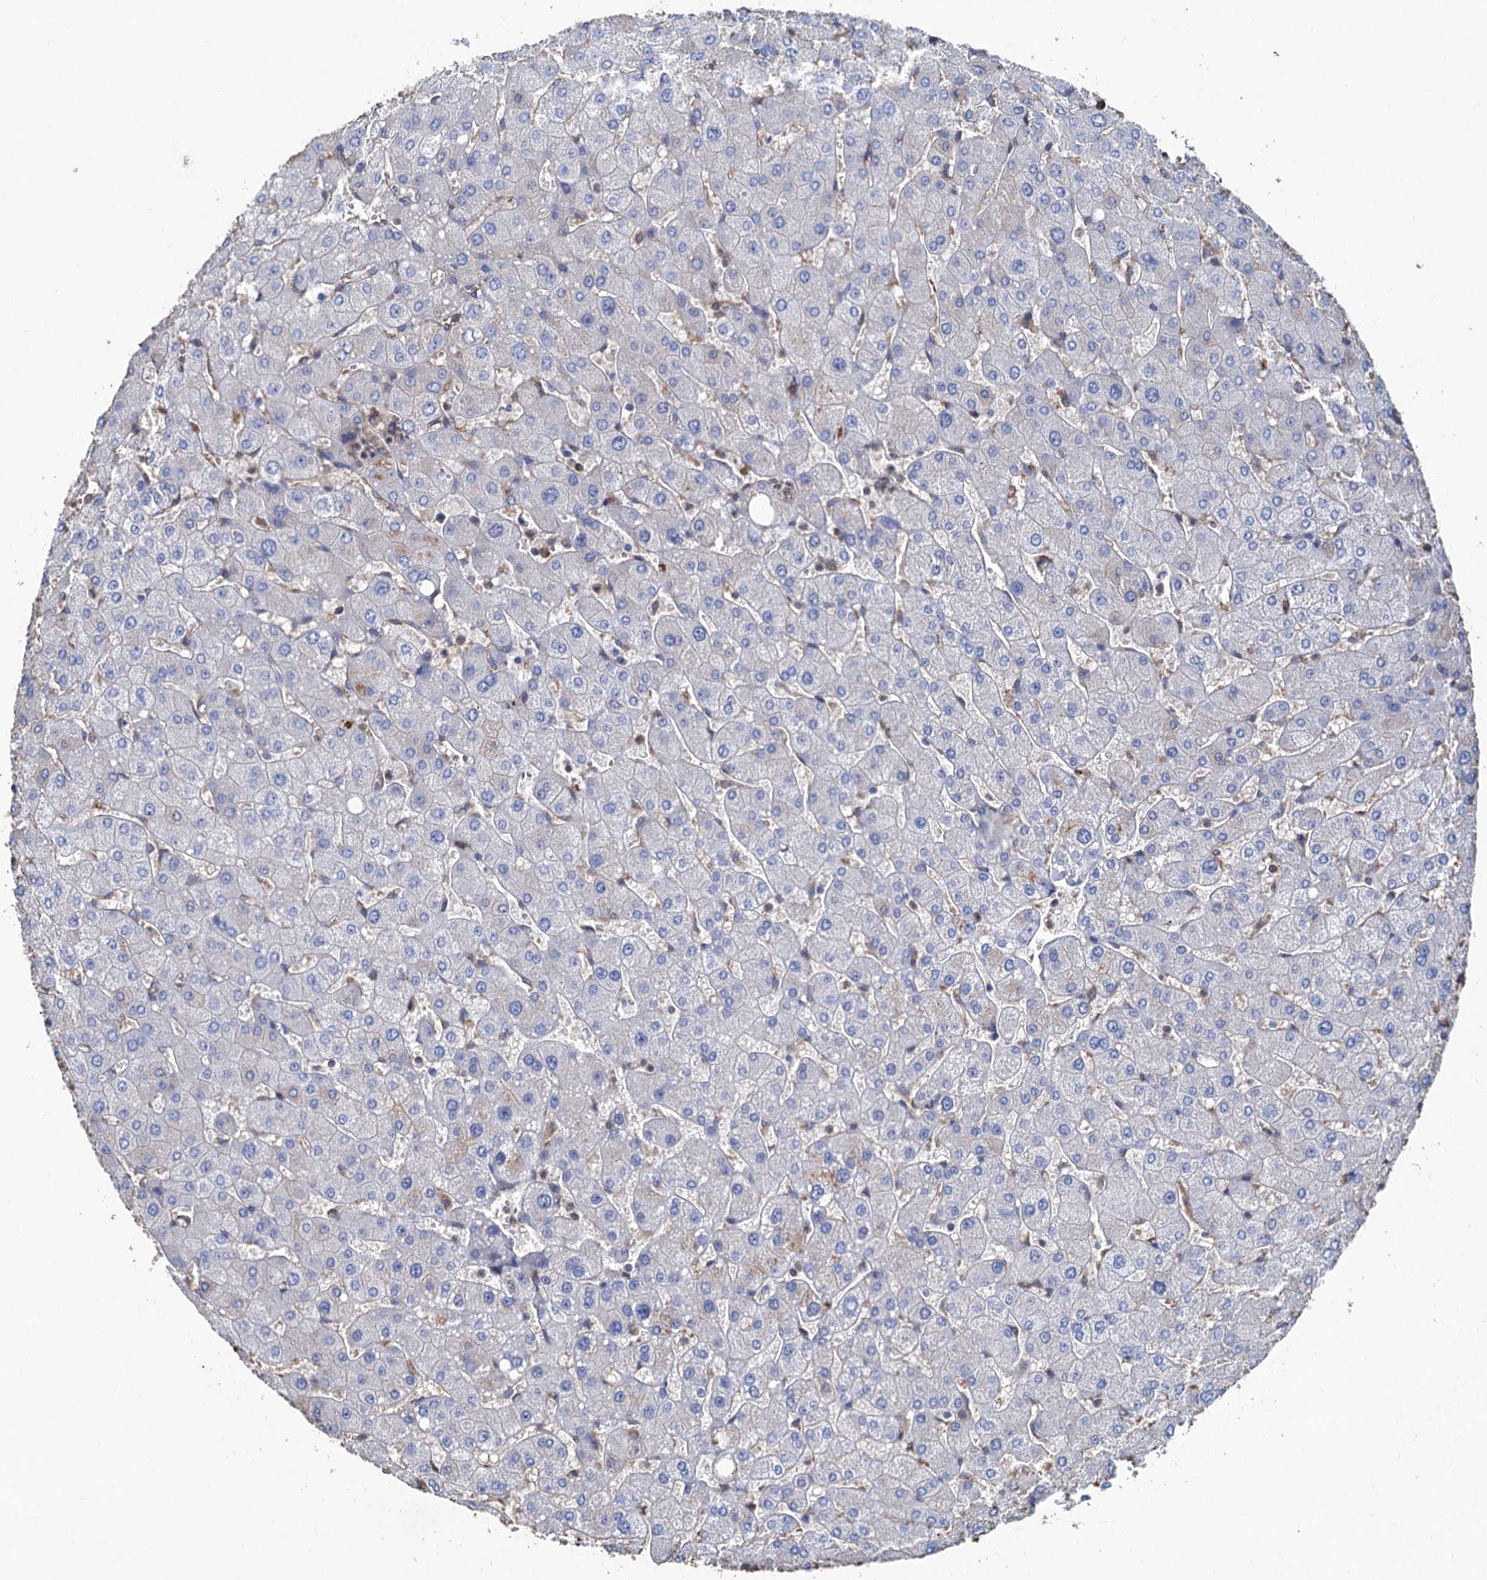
{"staining": {"intensity": "negative", "quantity": "none", "location": "none"}, "tissue": "liver", "cell_type": "Cholangiocytes", "image_type": "normal", "snomed": [{"axis": "morphology", "description": "Normal tissue, NOS"}, {"axis": "topography", "description": "Liver"}], "caption": "Human liver stained for a protein using immunohistochemistry (IHC) displays no expression in cholangiocytes.", "gene": "STING1", "patient": {"sex": "male", "age": 55}}